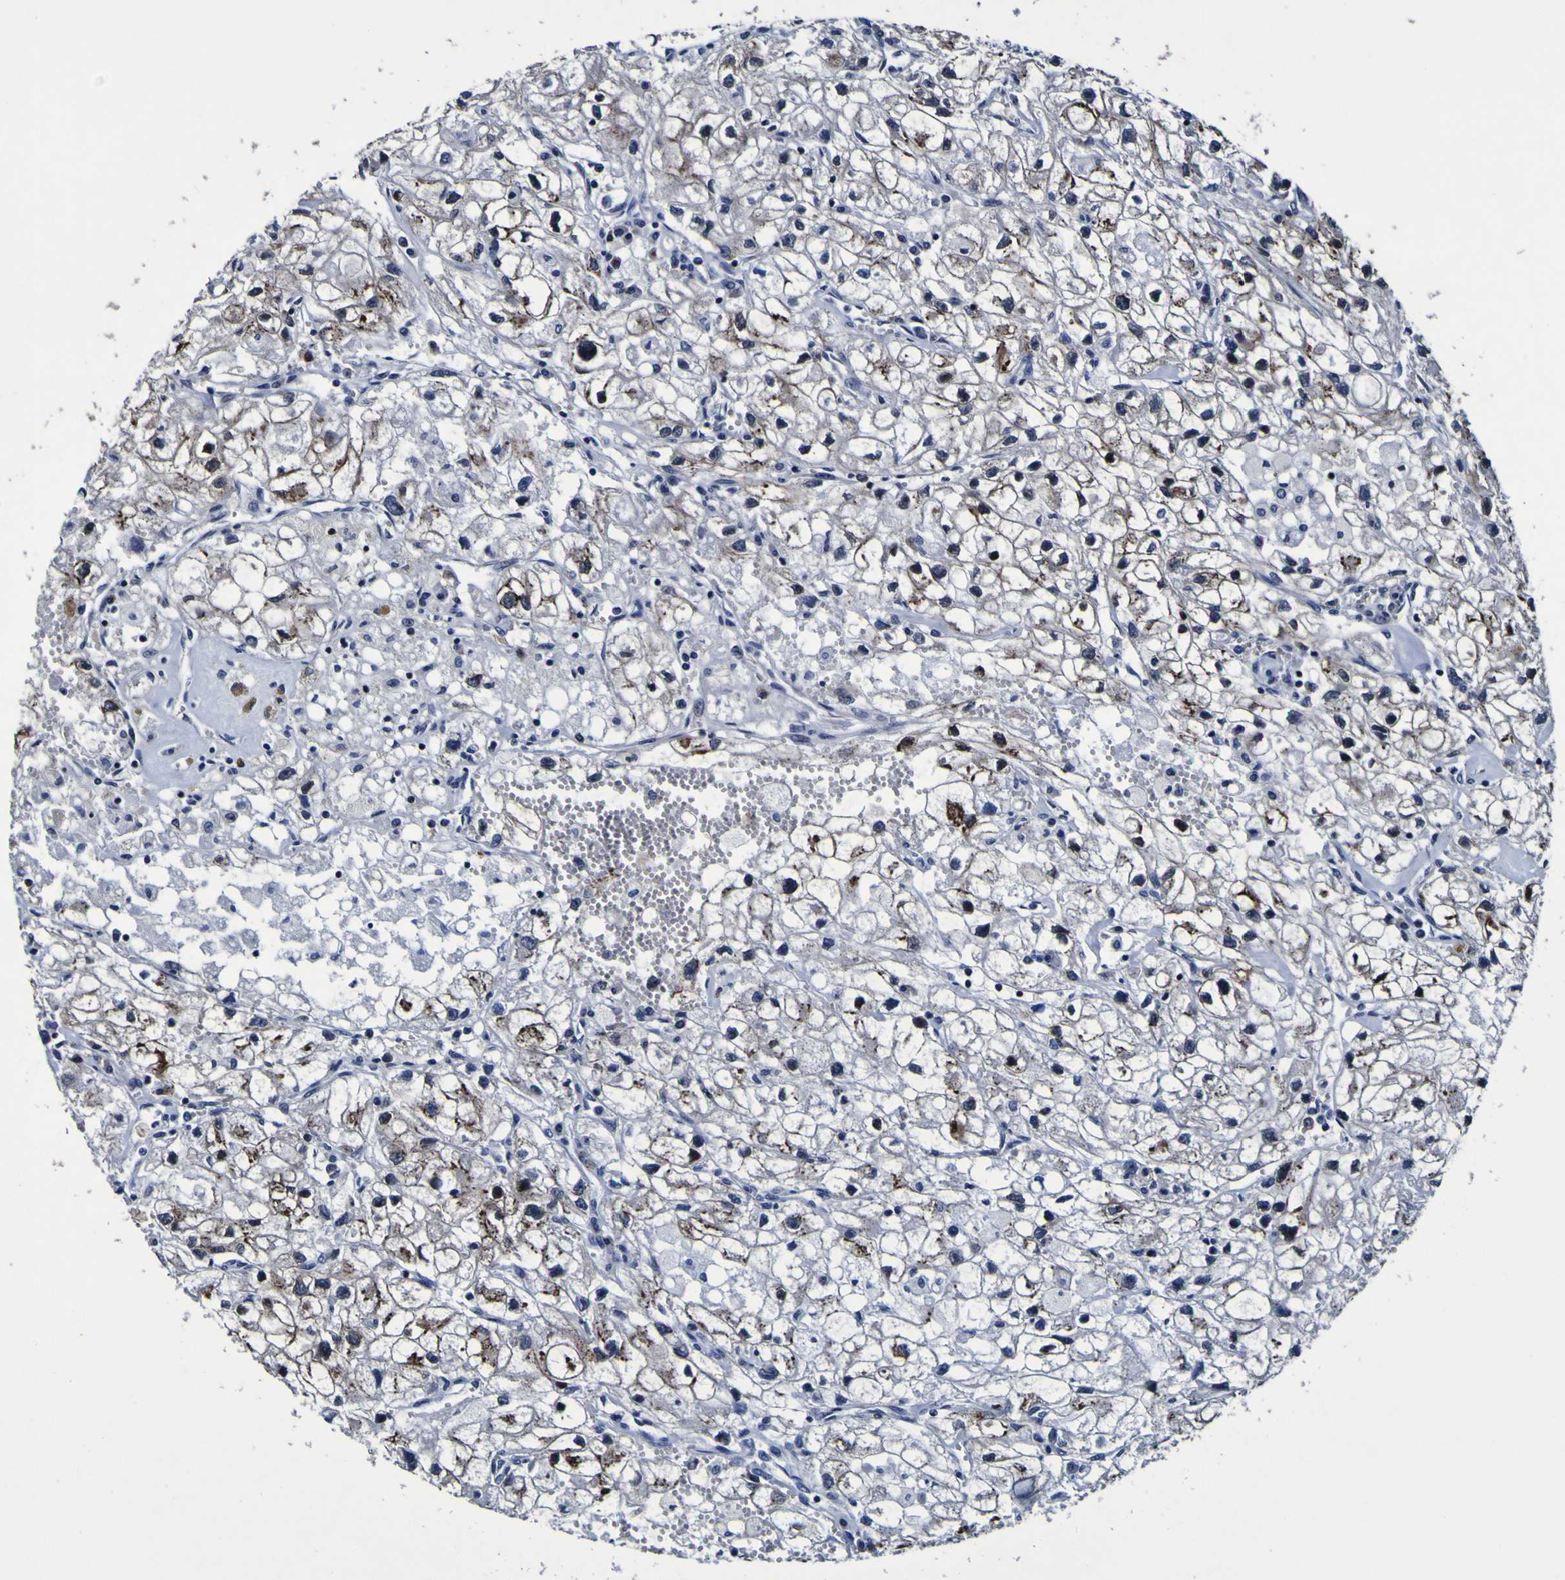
{"staining": {"intensity": "moderate", "quantity": "25%-75%", "location": "cytoplasmic/membranous"}, "tissue": "renal cancer", "cell_type": "Tumor cells", "image_type": "cancer", "snomed": [{"axis": "morphology", "description": "Adenocarcinoma, NOS"}, {"axis": "topography", "description": "Kidney"}], "caption": "Renal cancer stained with a protein marker exhibits moderate staining in tumor cells.", "gene": "SORCS1", "patient": {"sex": "female", "age": 70}}